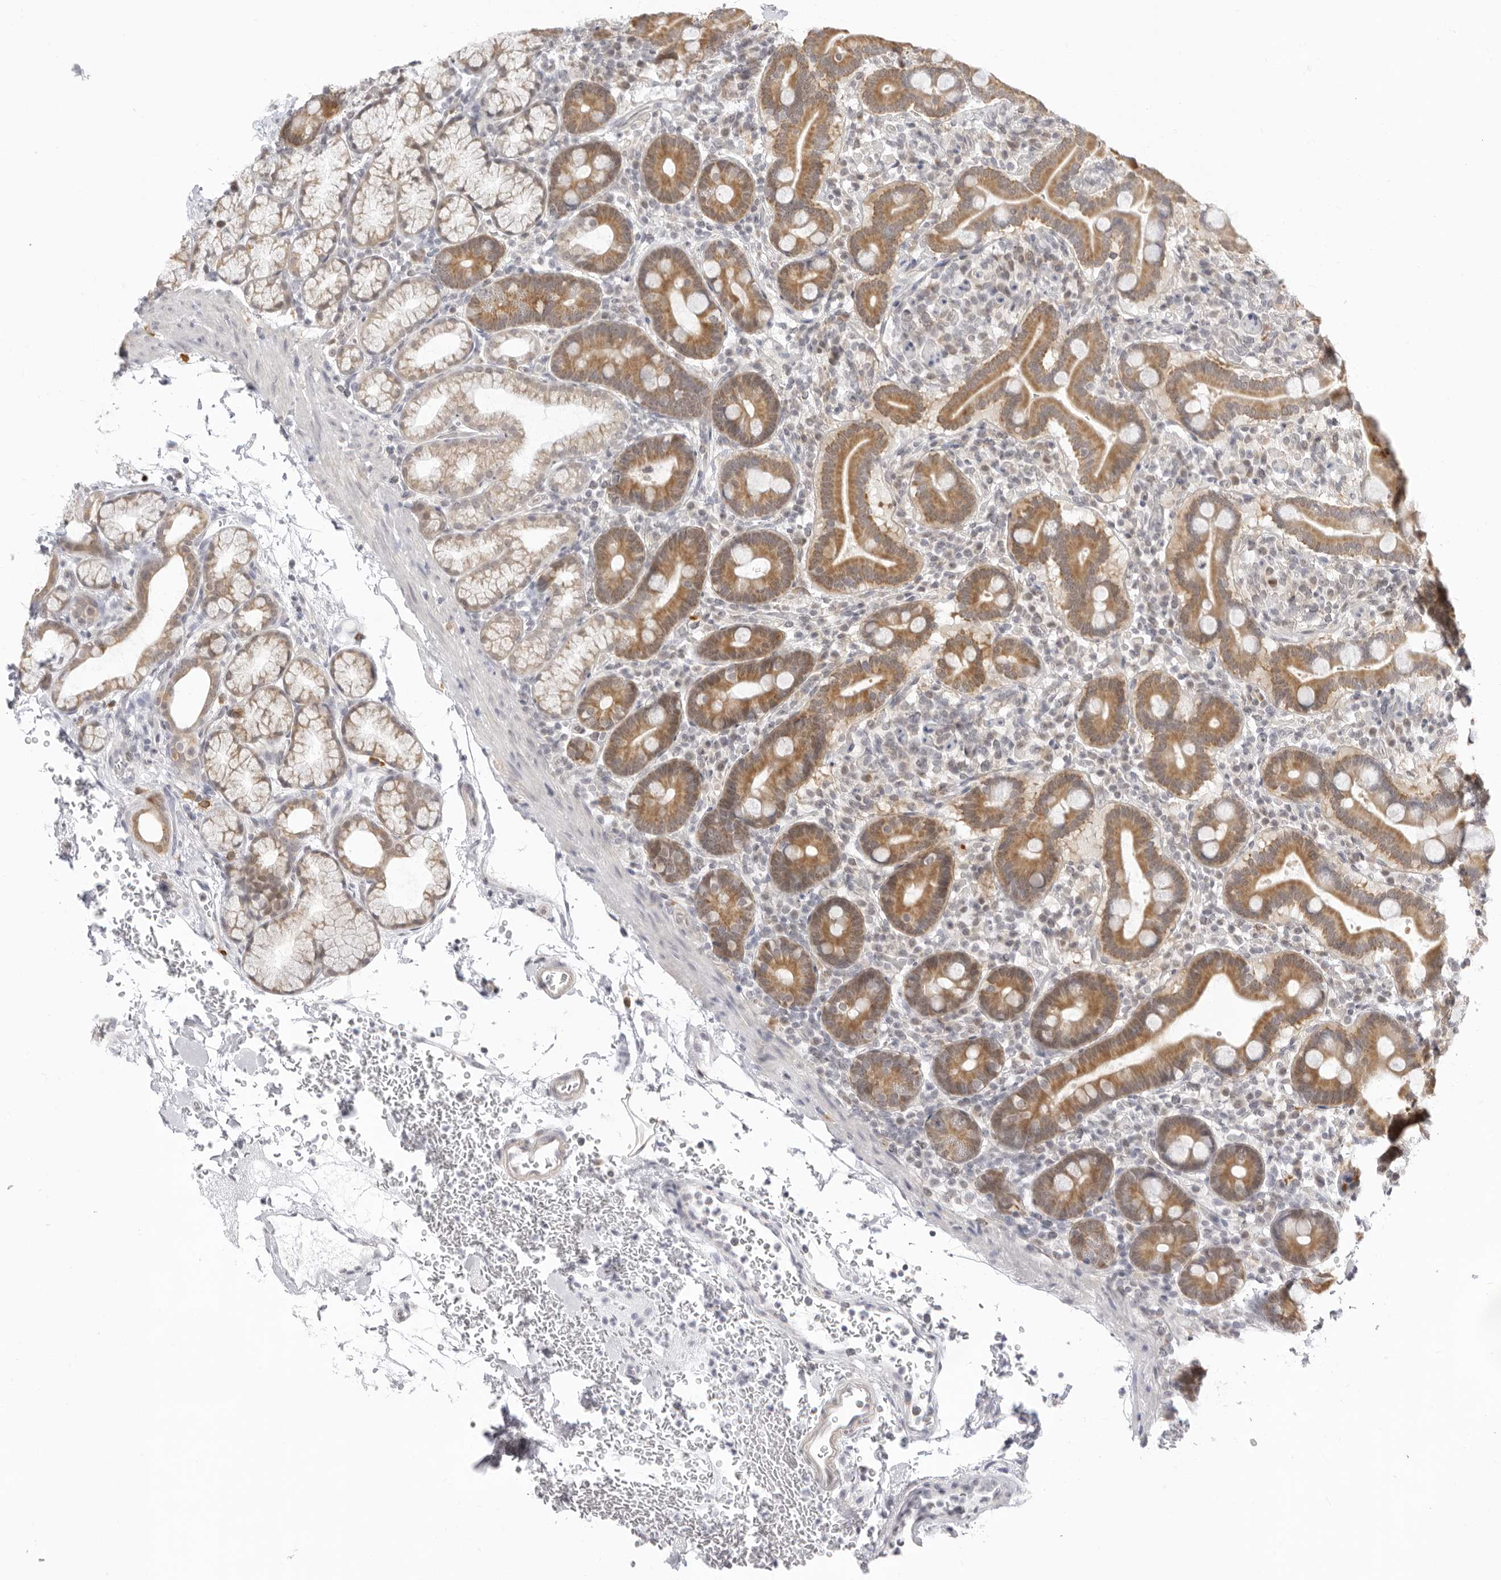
{"staining": {"intensity": "moderate", "quantity": ">75%", "location": "cytoplasmic/membranous"}, "tissue": "duodenum", "cell_type": "Glandular cells", "image_type": "normal", "snomed": [{"axis": "morphology", "description": "Normal tissue, NOS"}, {"axis": "topography", "description": "Duodenum"}], "caption": "High-power microscopy captured an IHC histopathology image of unremarkable duodenum, revealing moderate cytoplasmic/membranous expression in approximately >75% of glandular cells.", "gene": "FDPS", "patient": {"sex": "male", "age": 54}}